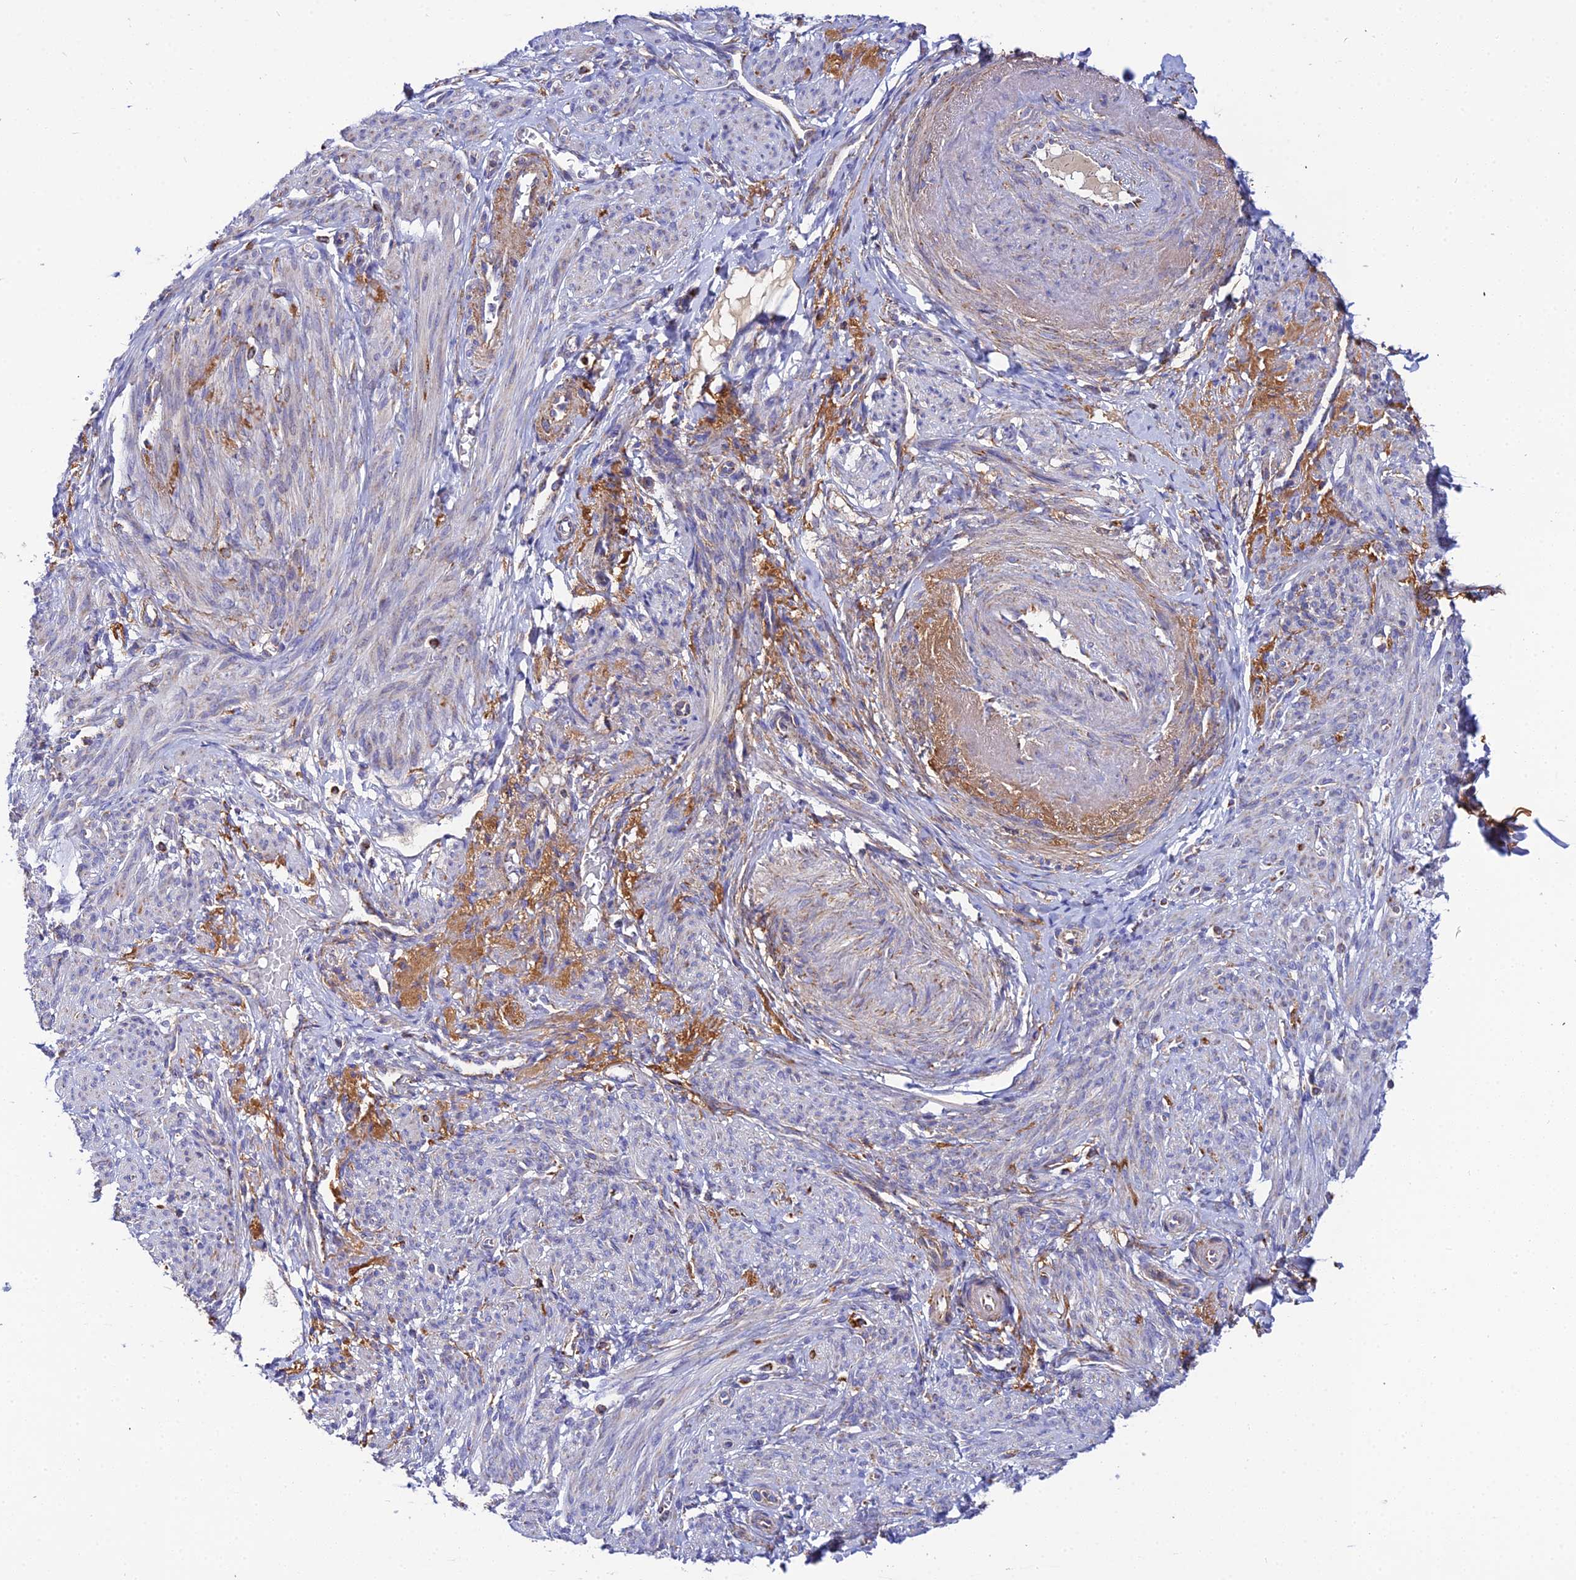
{"staining": {"intensity": "negative", "quantity": "none", "location": "none"}, "tissue": "smooth muscle", "cell_type": "Smooth muscle cells", "image_type": "normal", "snomed": [{"axis": "morphology", "description": "Normal tissue, NOS"}, {"axis": "topography", "description": "Smooth muscle"}], "caption": "Immunohistochemical staining of benign human smooth muscle reveals no significant staining in smooth muscle cells. (Brightfield microscopy of DAB IHC at high magnification).", "gene": "NIPSNAP3A", "patient": {"sex": "female", "age": 39}}